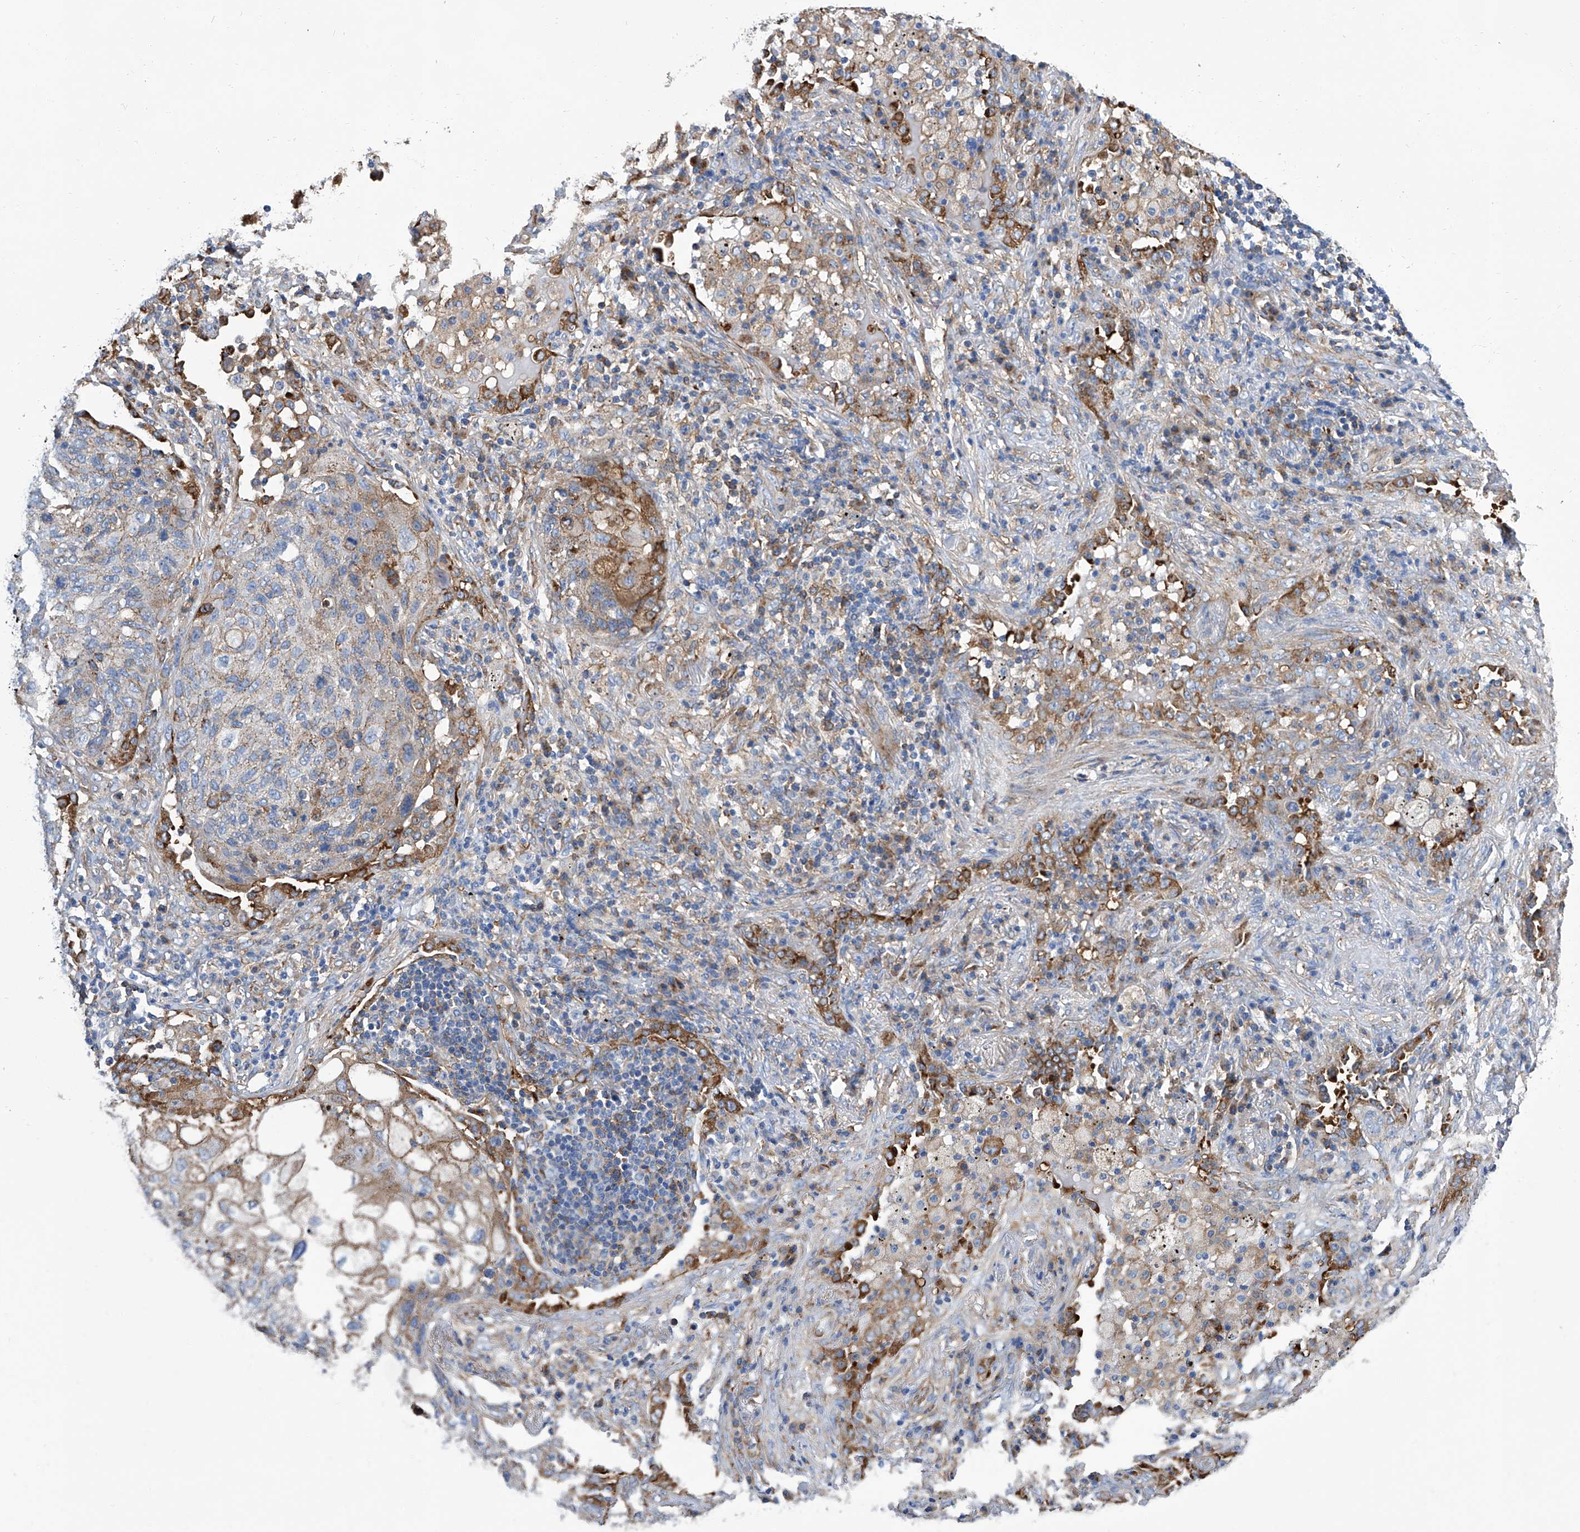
{"staining": {"intensity": "weak", "quantity": "<25%", "location": "cytoplasmic/membranous"}, "tissue": "lung cancer", "cell_type": "Tumor cells", "image_type": "cancer", "snomed": [{"axis": "morphology", "description": "Squamous cell carcinoma, NOS"}, {"axis": "topography", "description": "Lung"}], "caption": "A high-resolution image shows immunohistochemistry staining of lung squamous cell carcinoma, which reveals no significant positivity in tumor cells. The staining was performed using DAB (3,3'-diaminobenzidine) to visualize the protein expression in brown, while the nuclei were stained in blue with hematoxylin (Magnification: 20x).", "gene": "GPT", "patient": {"sex": "female", "age": 63}}